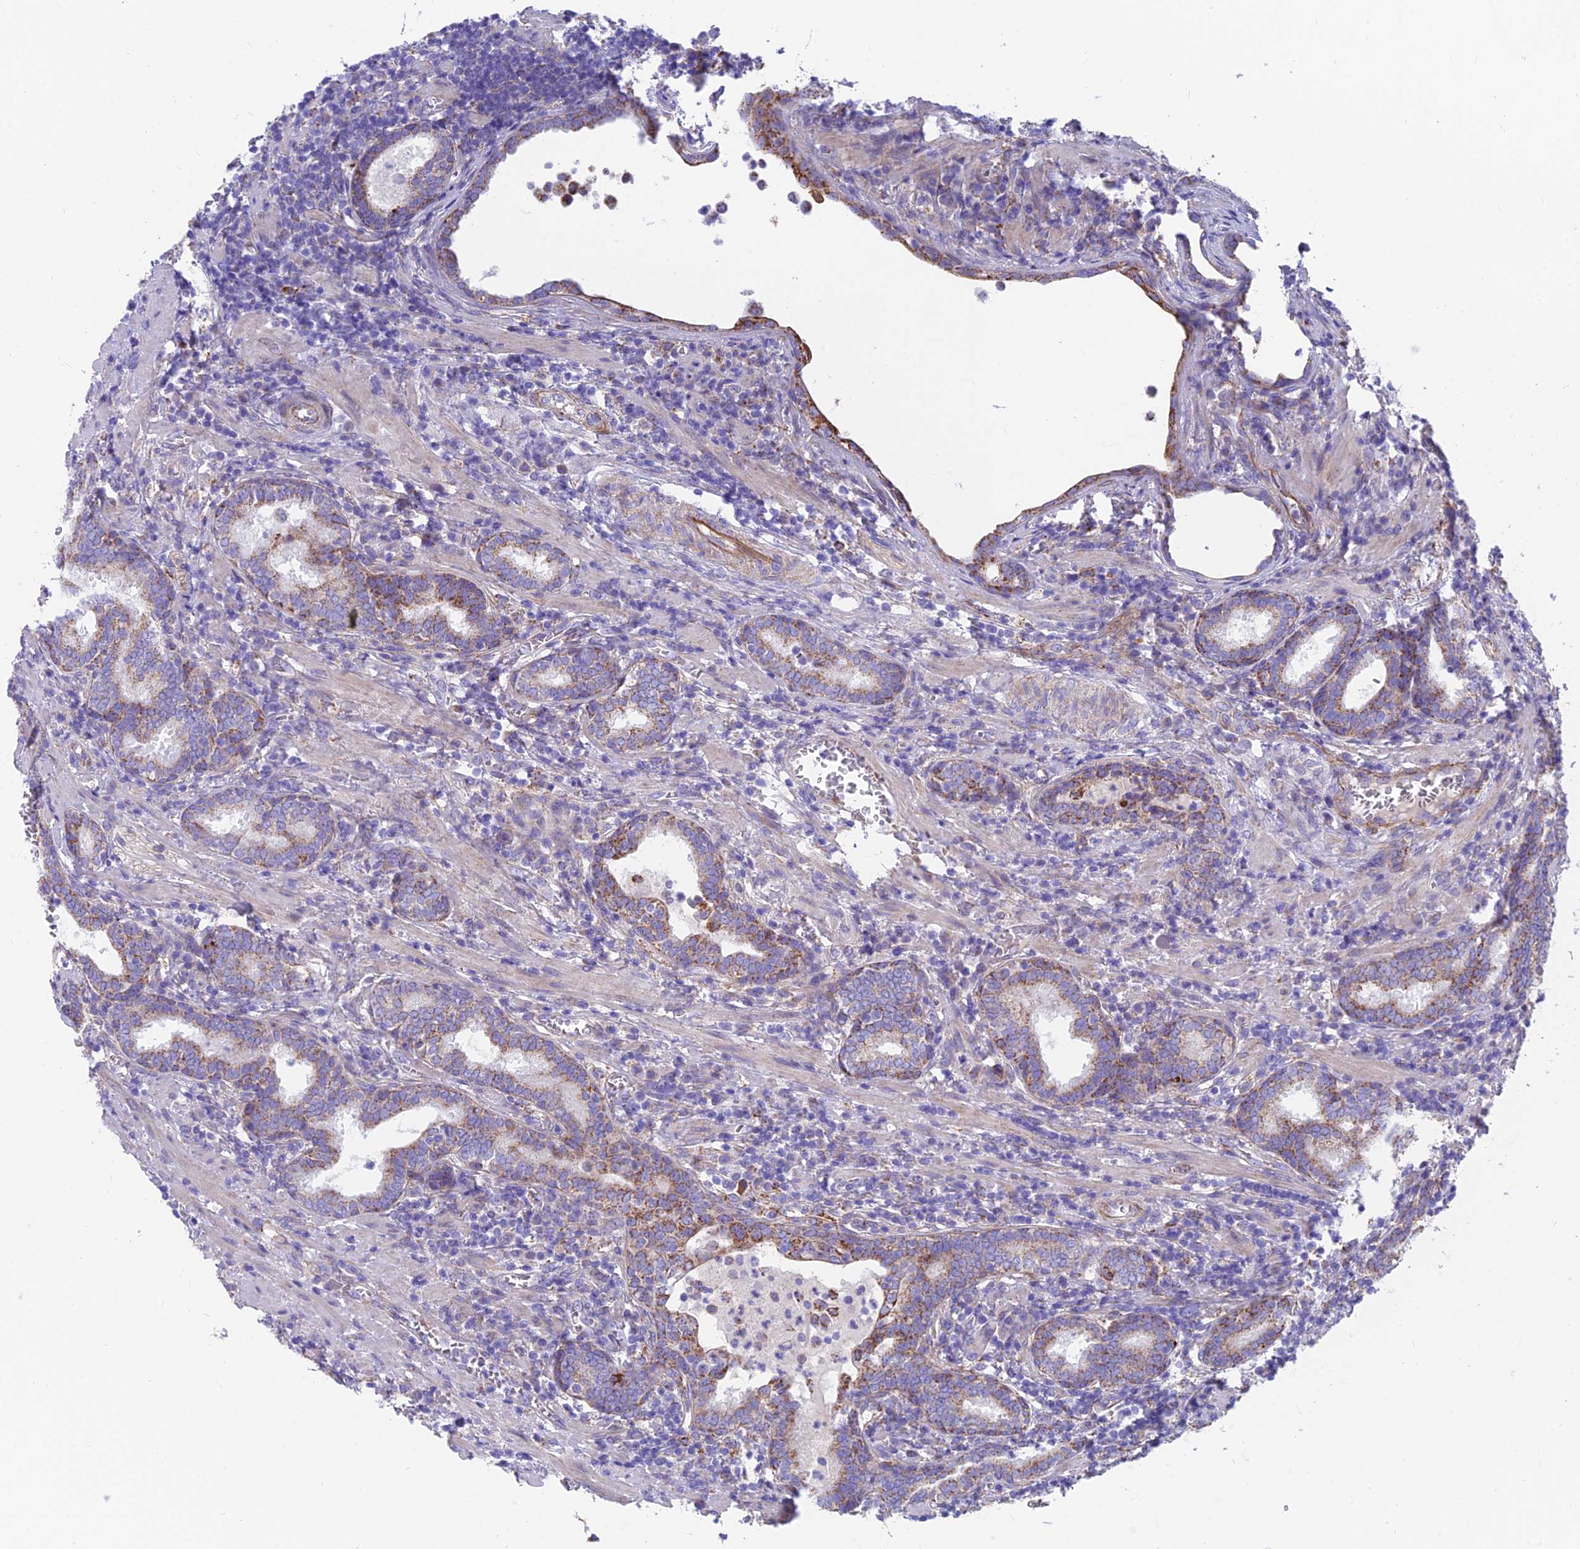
{"staining": {"intensity": "moderate", "quantity": "25%-75%", "location": "cytoplasmic/membranous"}, "tissue": "prostate cancer", "cell_type": "Tumor cells", "image_type": "cancer", "snomed": [{"axis": "morphology", "description": "Adenocarcinoma, High grade"}, {"axis": "topography", "description": "Prostate"}], "caption": "Tumor cells demonstrate medium levels of moderate cytoplasmic/membranous staining in about 25%-75% of cells in prostate adenocarcinoma (high-grade).", "gene": "TIGD6", "patient": {"sex": "male", "age": 69}}